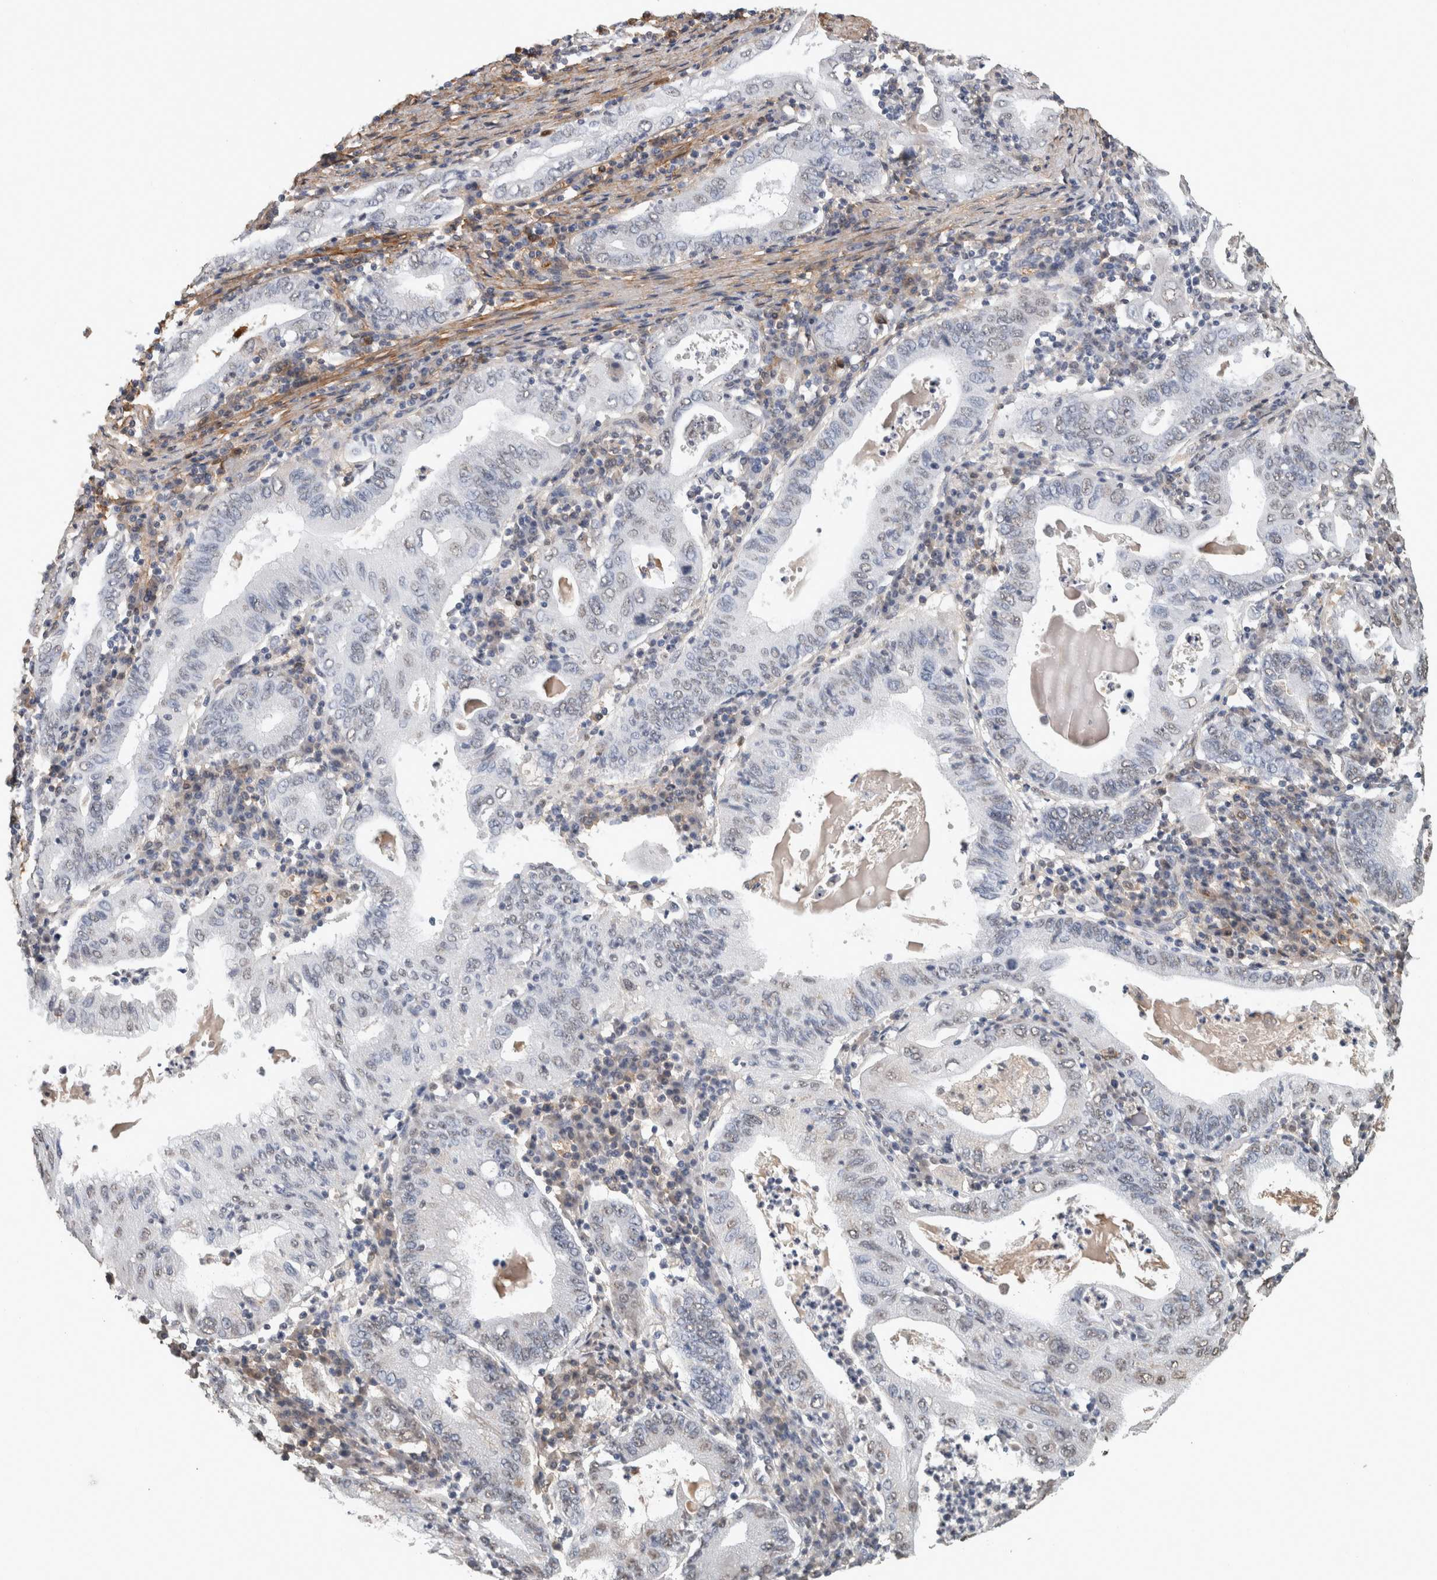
{"staining": {"intensity": "negative", "quantity": "none", "location": "none"}, "tissue": "stomach cancer", "cell_type": "Tumor cells", "image_type": "cancer", "snomed": [{"axis": "morphology", "description": "Normal tissue, NOS"}, {"axis": "morphology", "description": "Adenocarcinoma, NOS"}, {"axis": "topography", "description": "Esophagus"}, {"axis": "topography", "description": "Stomach, upper"}, {"axis": "topography", "description": "Peripheral nerve tissue"}], "caption": "There is no significant positivity in tumor cells of stomach cancer (adenocarcinoma). (Brightfield microscopy of DAB (3,3'-diaminobenzidine) immunohistochemistry at high magnification).", "gene": "LTBP1", "patient": {"sex": "male", "age": 62}}